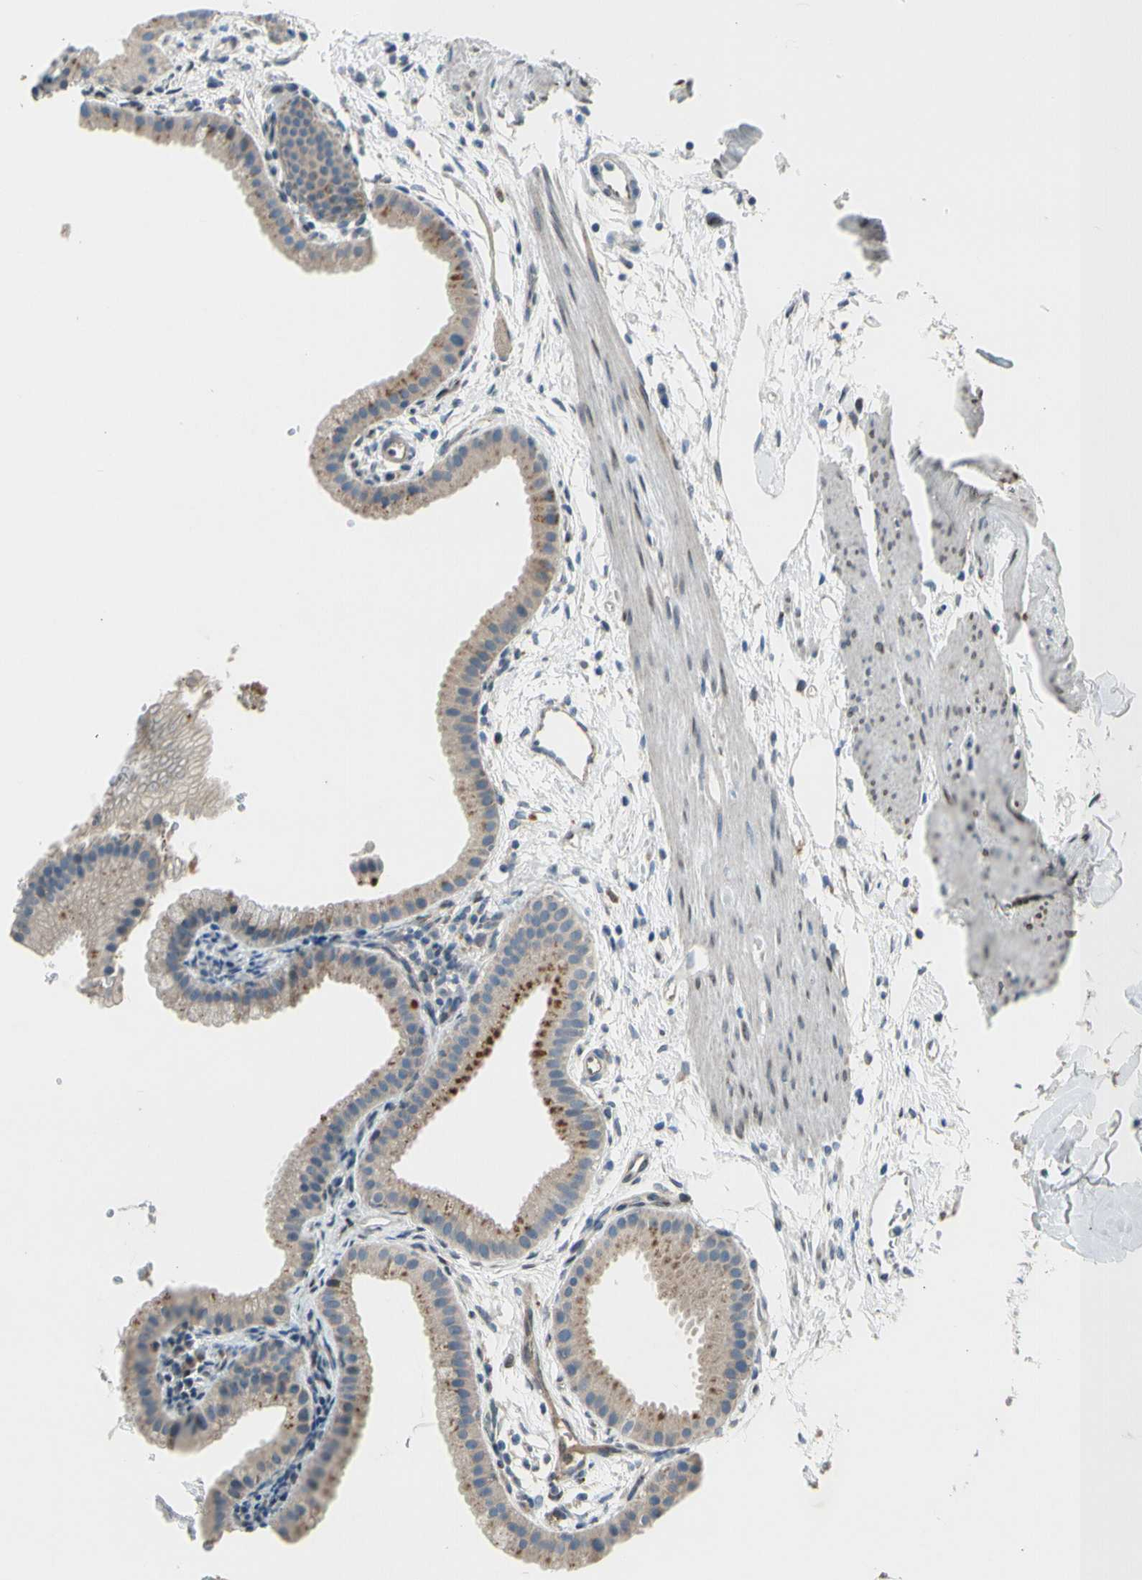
{"staining": {"intensity": "weak", "quantity": ">75%", "location": "cytoplasmic/membranous"}, "tissue": "gallbladder", "cell_type": "Glandular cells", "image_type": "normal", "snomed": [{"axis": "morphology", "description": "Normal tissue, NOS"}, {"axis": "topography", "description": "Gallbladder"}], "caption": "A brown stain highlights weak cytoplasmic/membranous positivity of a protein in glandular cells of normal gallbladder.", "gene": "NPHP3", "patient": {"sex": "female", "age": 64}}